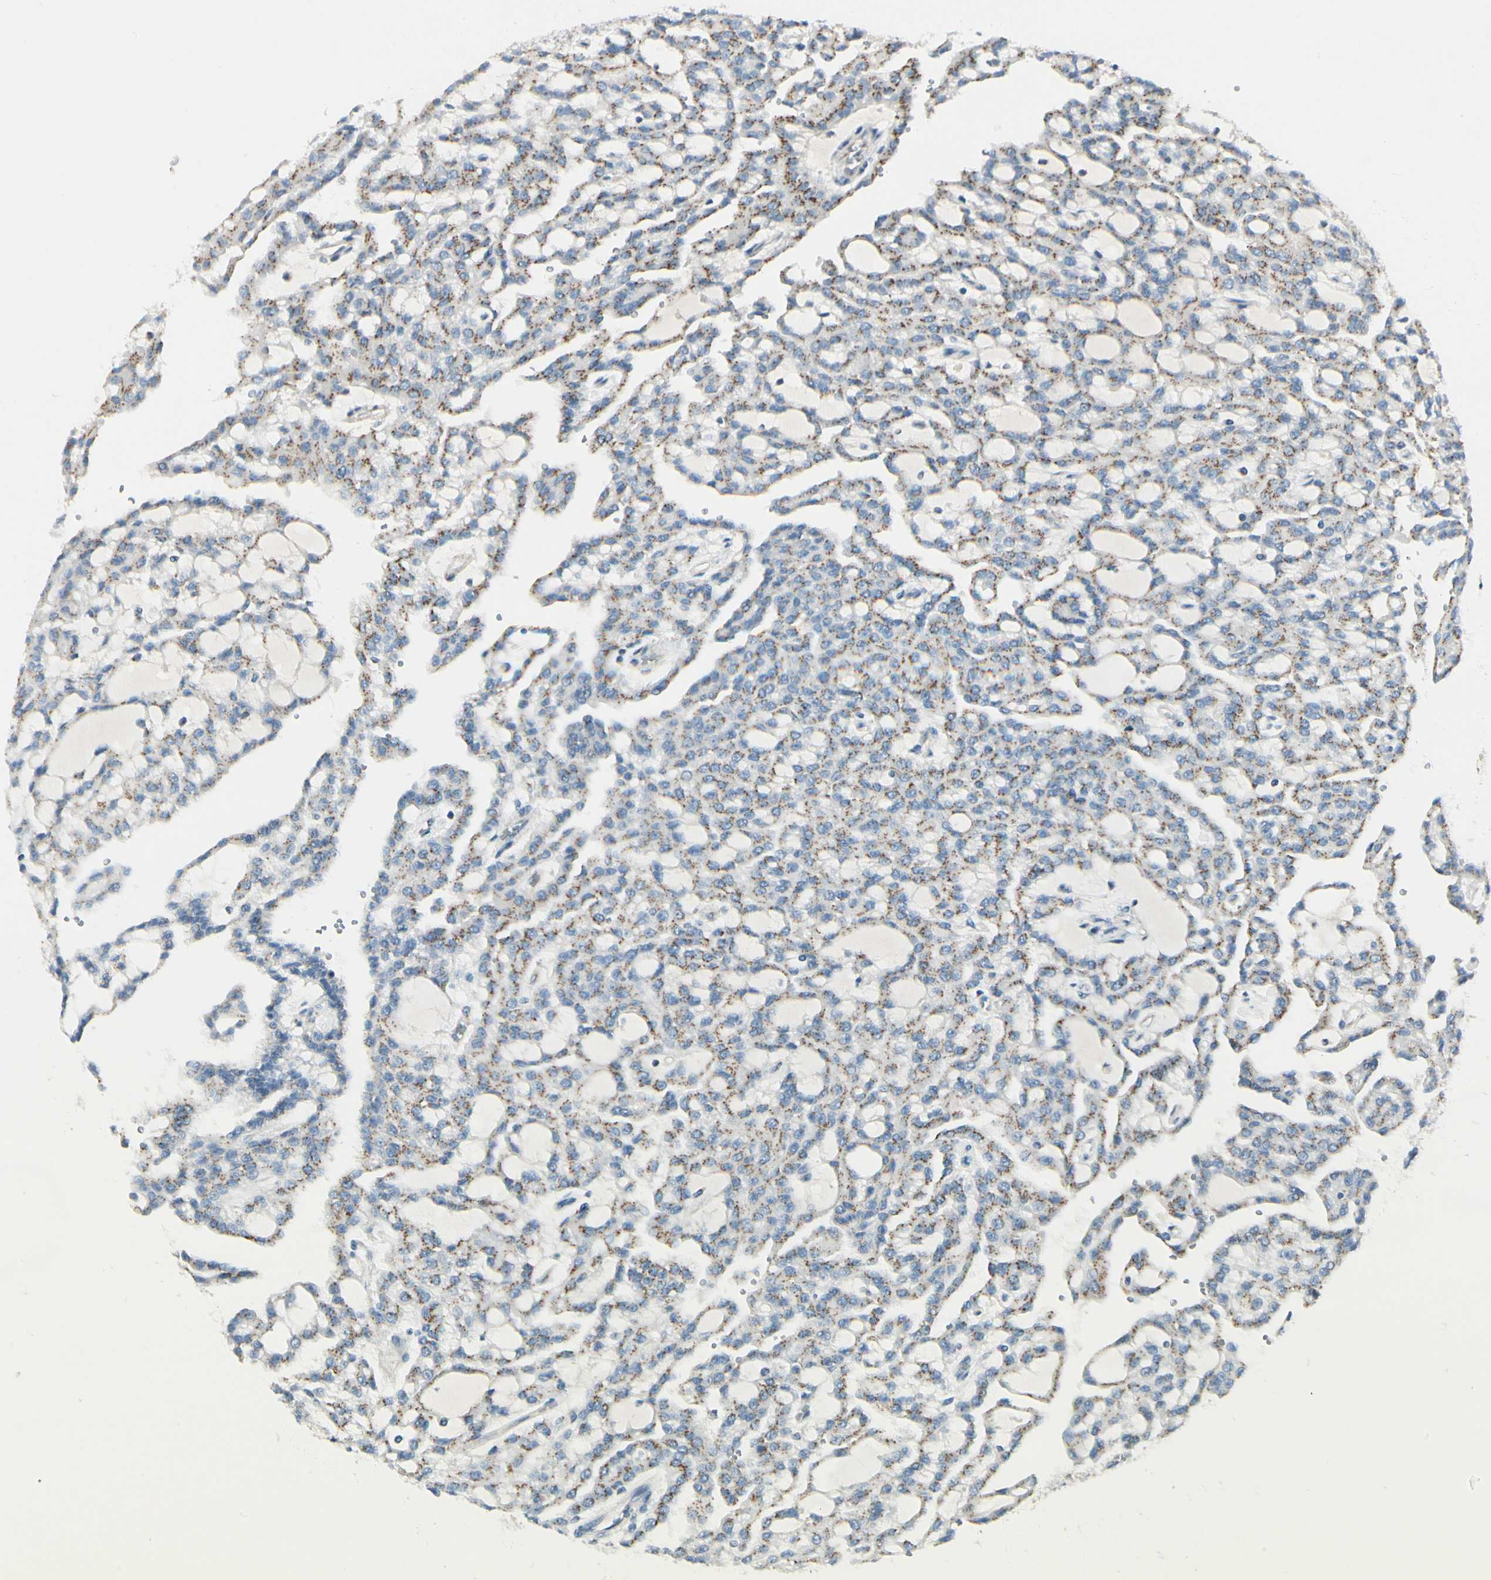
{"staining": {"intensity": "moderate", "quantity": "25%-75%", "location": "cytoplasmic/membranous"}, "tissue": "renal cancer", "cell_type": "Tumor cells", "image_type": "cancer", "snomed": [{"axis": "morphology", "description": "Adenocarcinoma, NOS"}, {"axis": "topography", "description": "Kidney"}], "caption": "Immunohistochemical staining of human renal cancer (adenocarcinoma) shows medium levels of moderate cytoplasmic/membranous protein staining in approximately 25%-75% of tumor cells.", "gene": "ABCA3", "patient": {"sex": "male", "age": 63}}